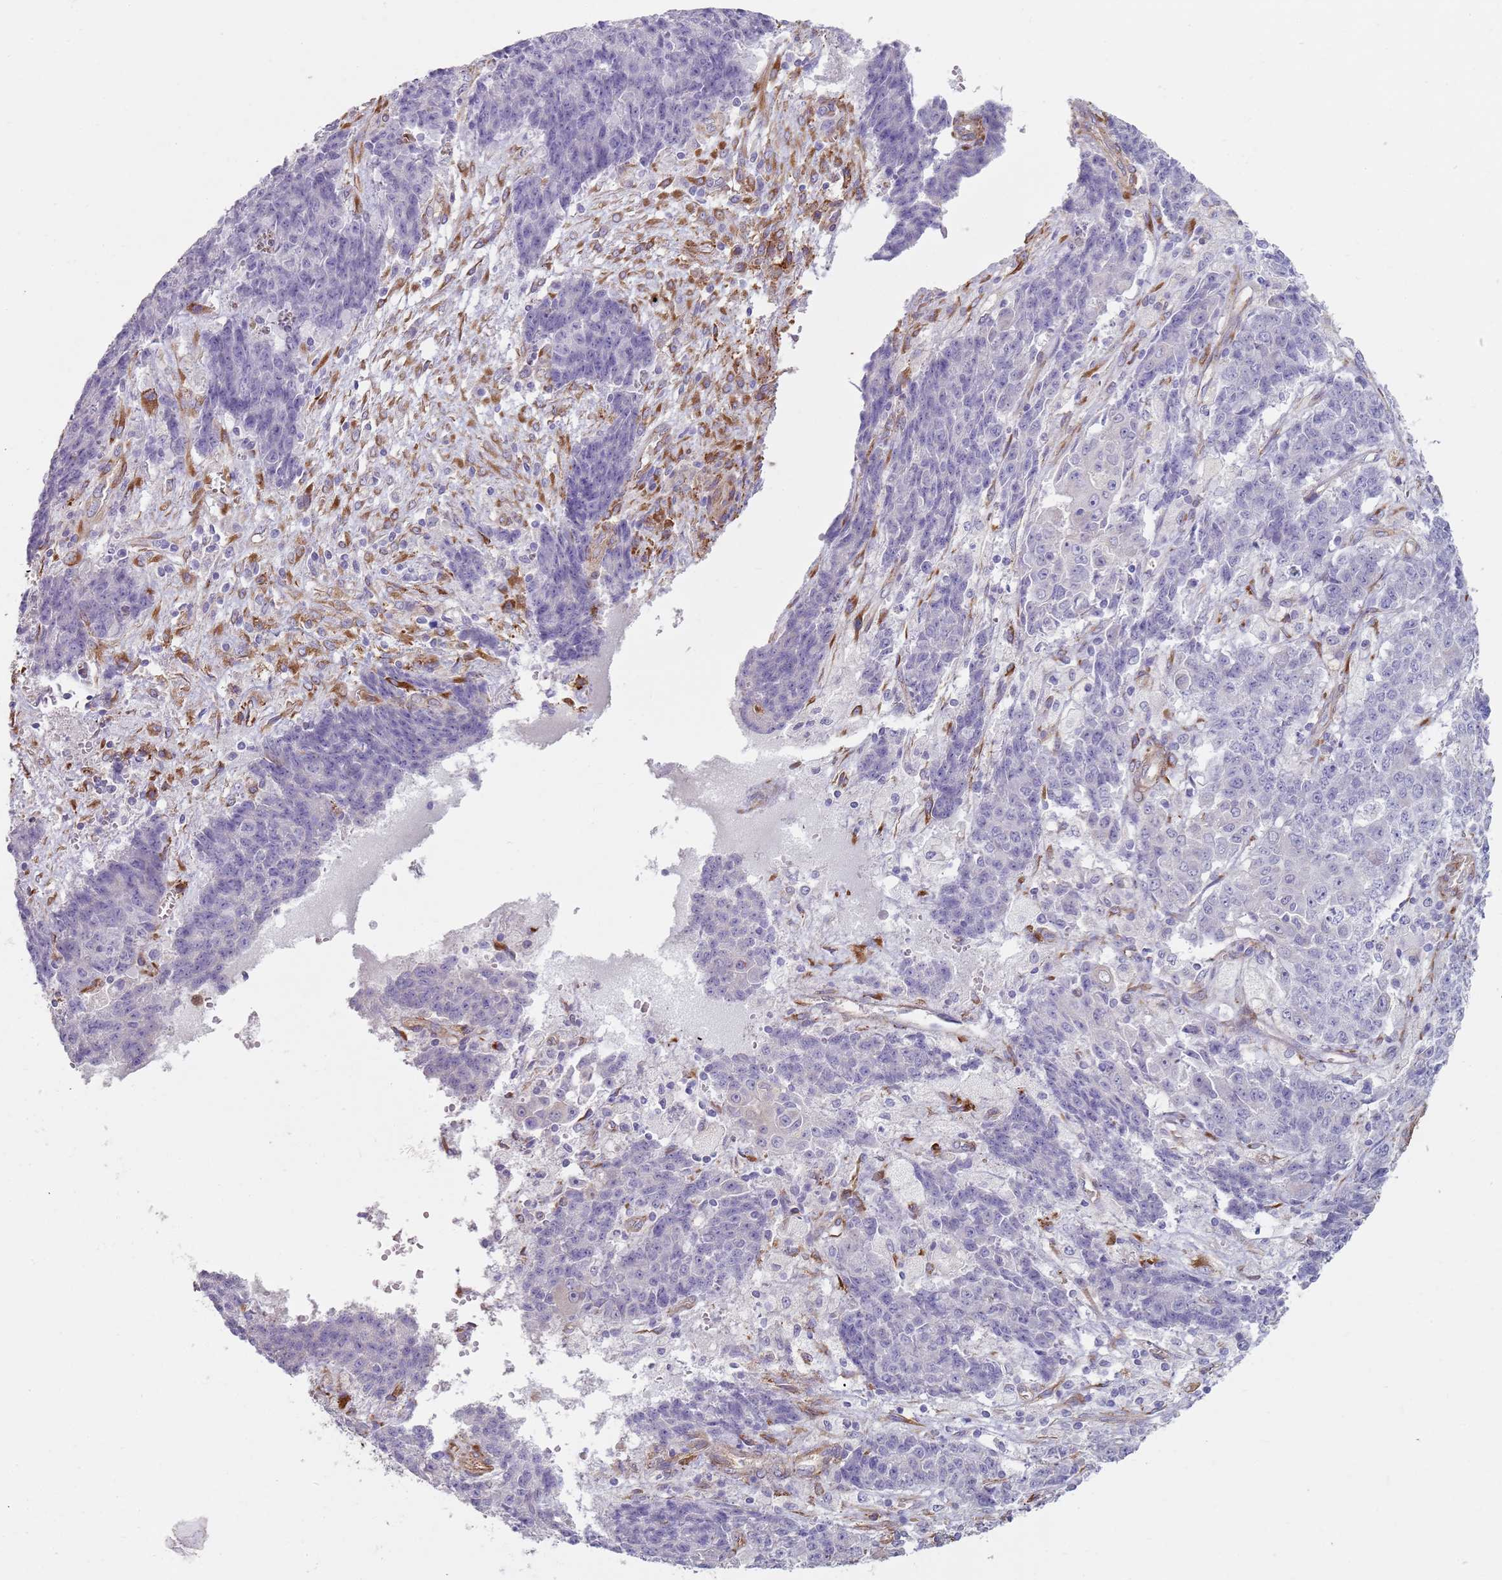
{"staining": {"intensity": "negative", "quantity": "none", "location": "none"}, "tissue": "ovarian cancer", "cell_type": "Tumor cells", "image_type": "cancer", "snomed": [{"axis": "morphology", "description": "Carcinoma, endometroid"}, {"axis": "topography", "description": "Ovary"}], "caption": "The immunohistochemistry (IHC) micrograph has no significant positivity in tumor cells of ovarian cancer (endometroid carcinoma) tissue.", "gene": "PHLPP2", "patient": {"sex": "female", "age": 42}}